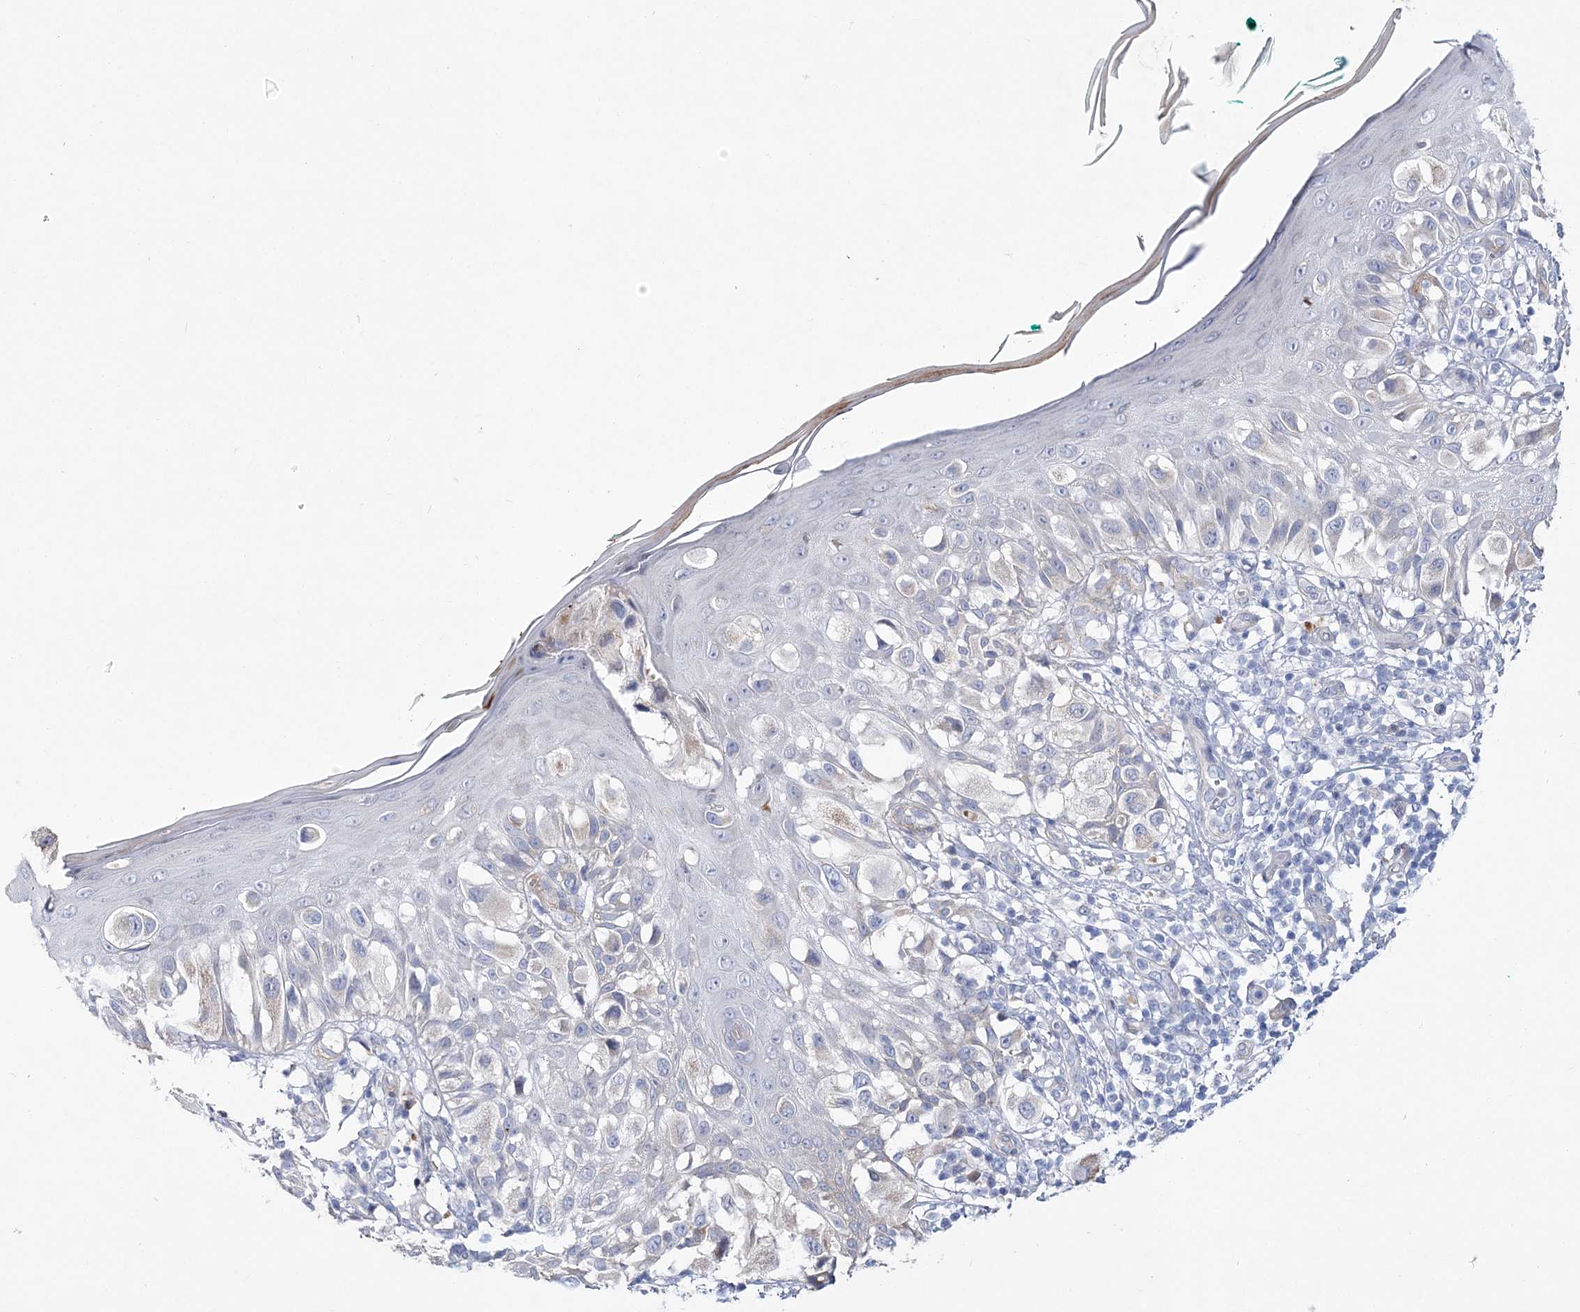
{"staining": {"intensity": "negative", "quantity": "none", "location": "none"}, "tissue": "melanoma", "cell_type": "Tumor cells", "image_type": "cancer", "snomed": [{"axis": "morphology", "description": "Malignant melanoma, NOS"}, {"axis": "topography", "description": "Skin"}], "caption": "This is an IHC micrograph of malignant melanoma. There is no positivity in tumor cells.", "gene": "ANO1", "patient": {"sex": "female", "age": 81}}